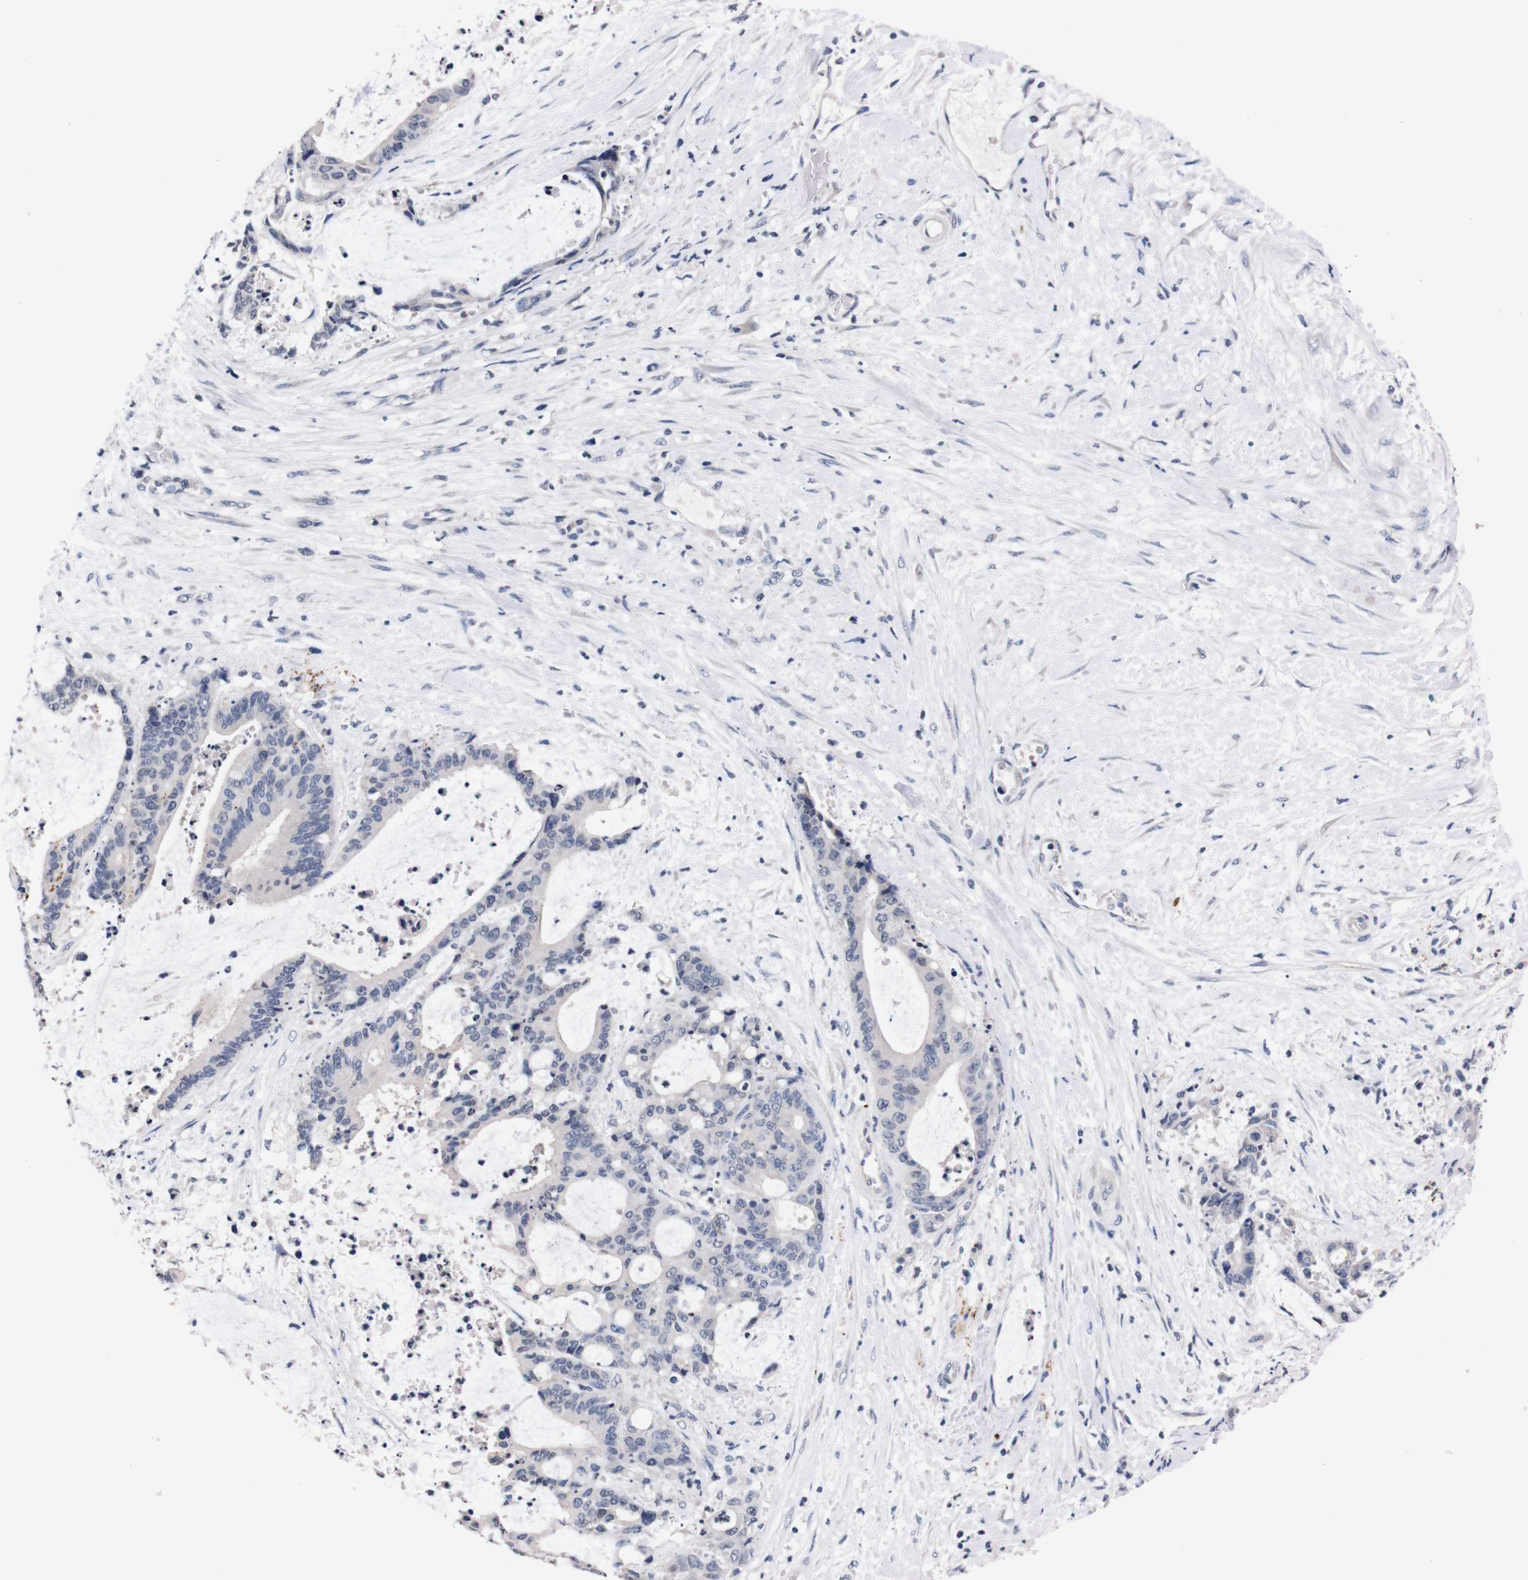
{"staining": {"intensity": "negative", "quantity": "none", "location": "none"}, "tissue": "liver cancer", "cell_type": "Tumor cells", "image_type": "cancer", "snomed": [{"axis": "morphology", "description": "Normal tissue, NOS"}, {"axis": "morphology", "description": "Cholangiocarcinoma"}, {"axis": "topography", "description": "Liver"}, {"axis": "topography", "description": "Peripheral nerve tissue"}], "caption": "Immunohistochemical staining of human cholangiocarcinoma (liver) demonstrates no significant positivity in tumor cells.", "gene": "TNFRSF21", "patient": {"sex": "female", "age": 73}}